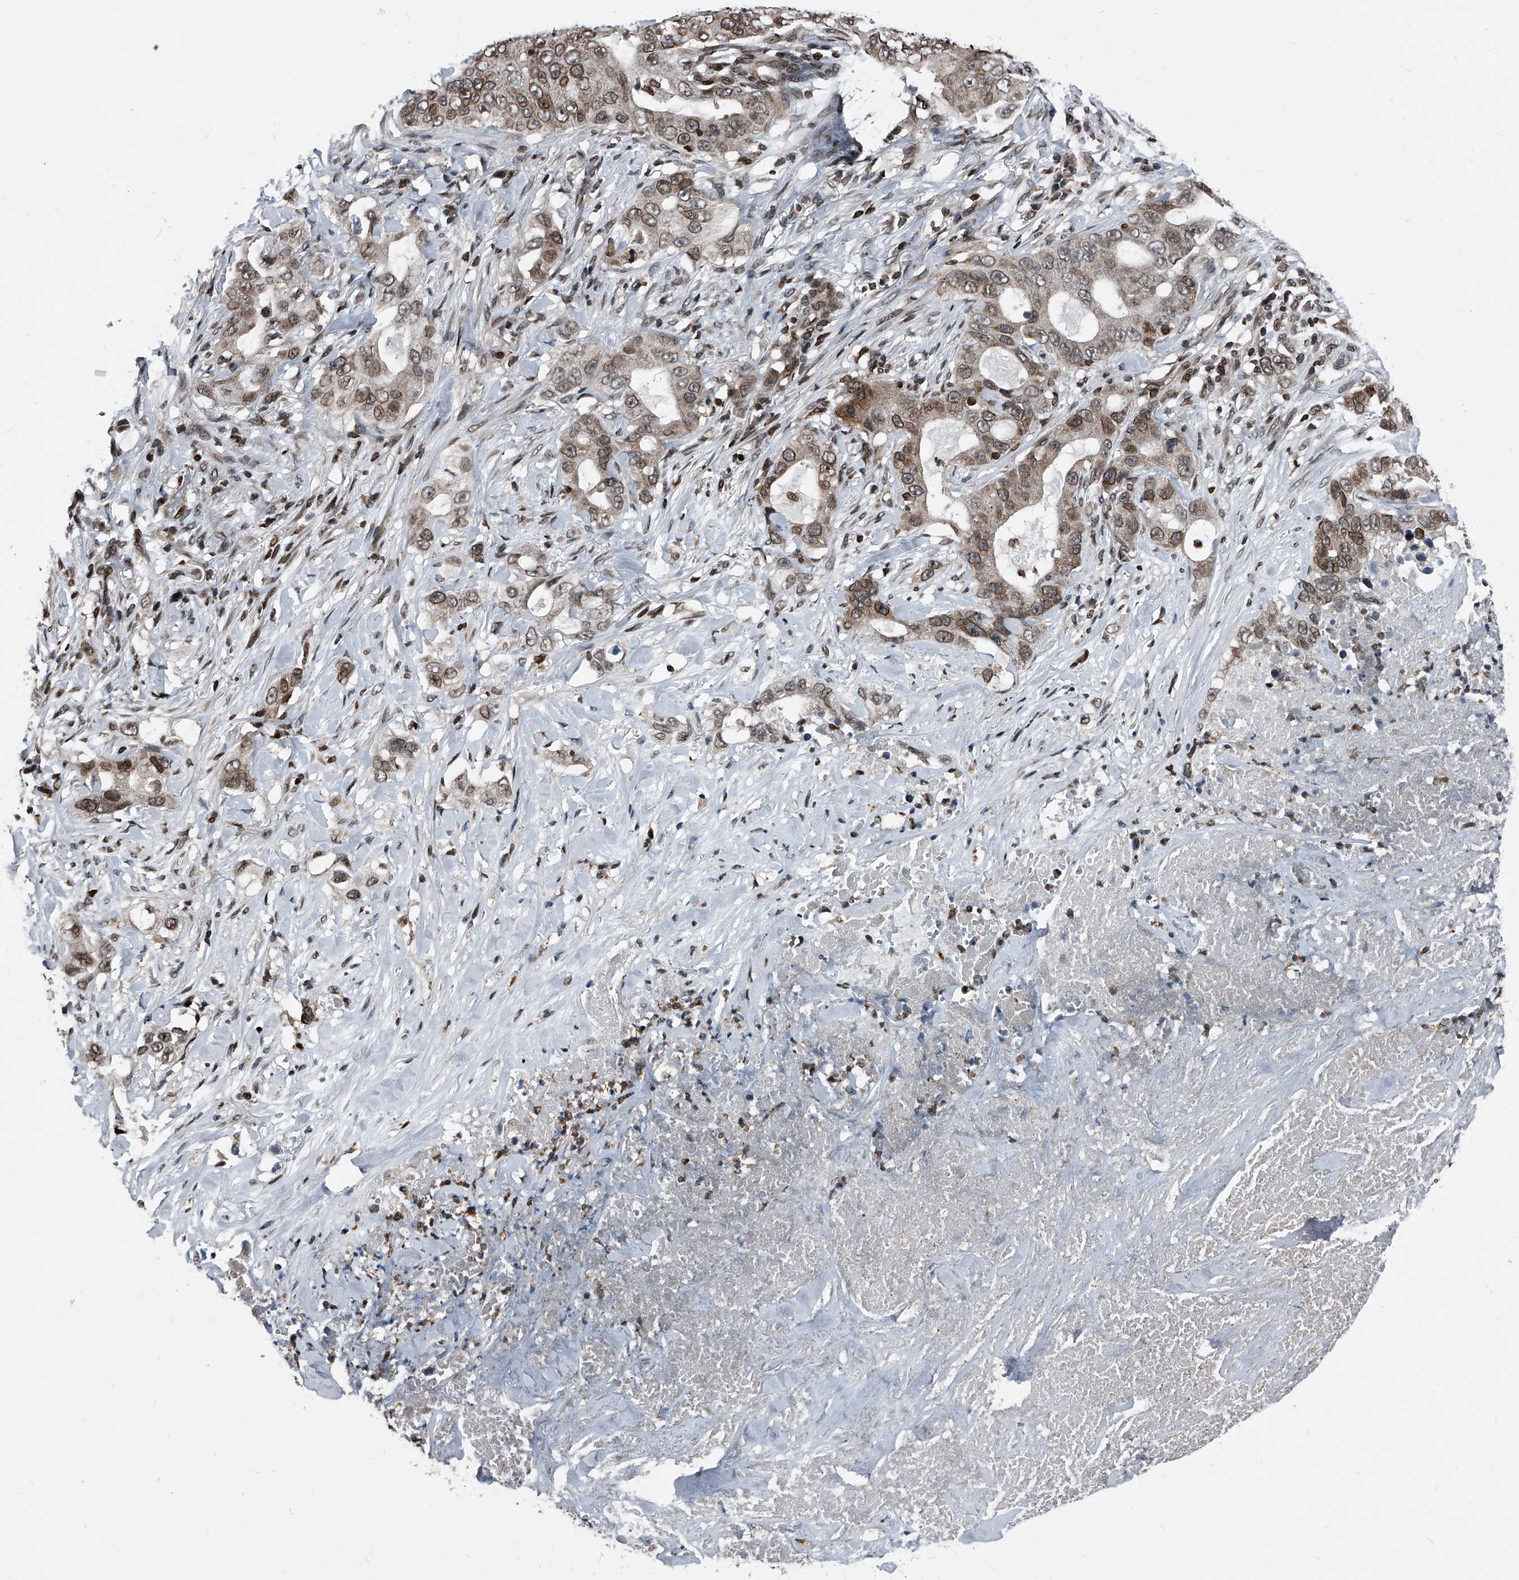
{"staining": {"intensity": "moderate", "quantity": ">75%", "location": "cytoplasmic/membranous,nuclear"}, "tissue": "lung cancer", "cell_type": "Tumor cells", "image_type": "cancer", "snomed": [{"axis": "morphology", "description": "Adenocarcinoma, NOS"}, {"axis": "topography", "description": "Lung"}], "caption": "Moderate cytoplasmic/membranous and nuclear expression is present in approximately >75% of tumor cells in lung cancer. Nuclei are stained in blue.", "gene": "PHF20", "patient": {"sex": "female", "age": 51}}